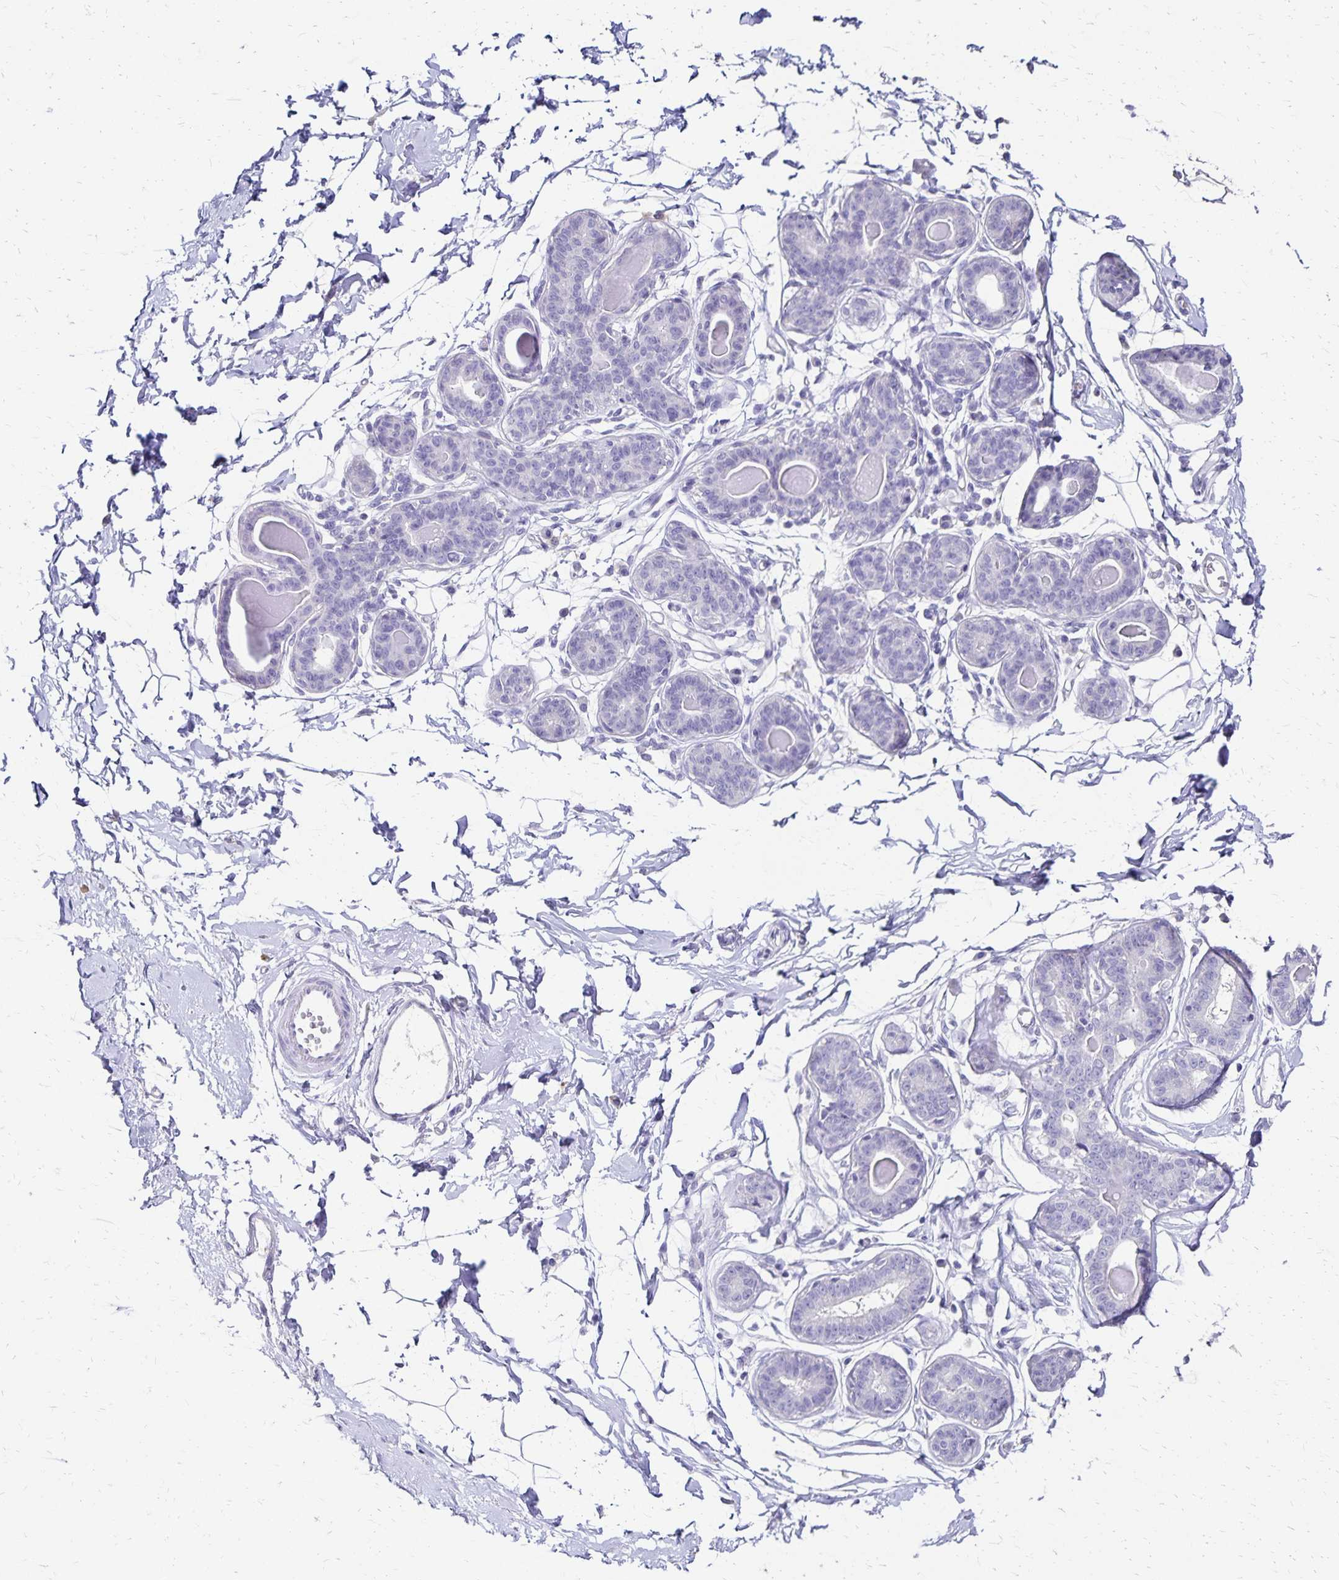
{"staining": {"intensity": "negative", "quantity": "none", "location": "none"}, "tissue": "breast", "cell_type": "Adipocytes", "image_type": "normal", "snomed": [{"axis": "morphology", "description": "Normal tissue, NOS"}, {"axis": "topography", "description": "Breast"}], "caption": "Immunohistochemistry micrograph of benign human breast stained for a protein (brown), which exhibits no positivity in adipocytes.", "gene": "DYNLT4", "patient": {"sex": "female", "age": 45}}